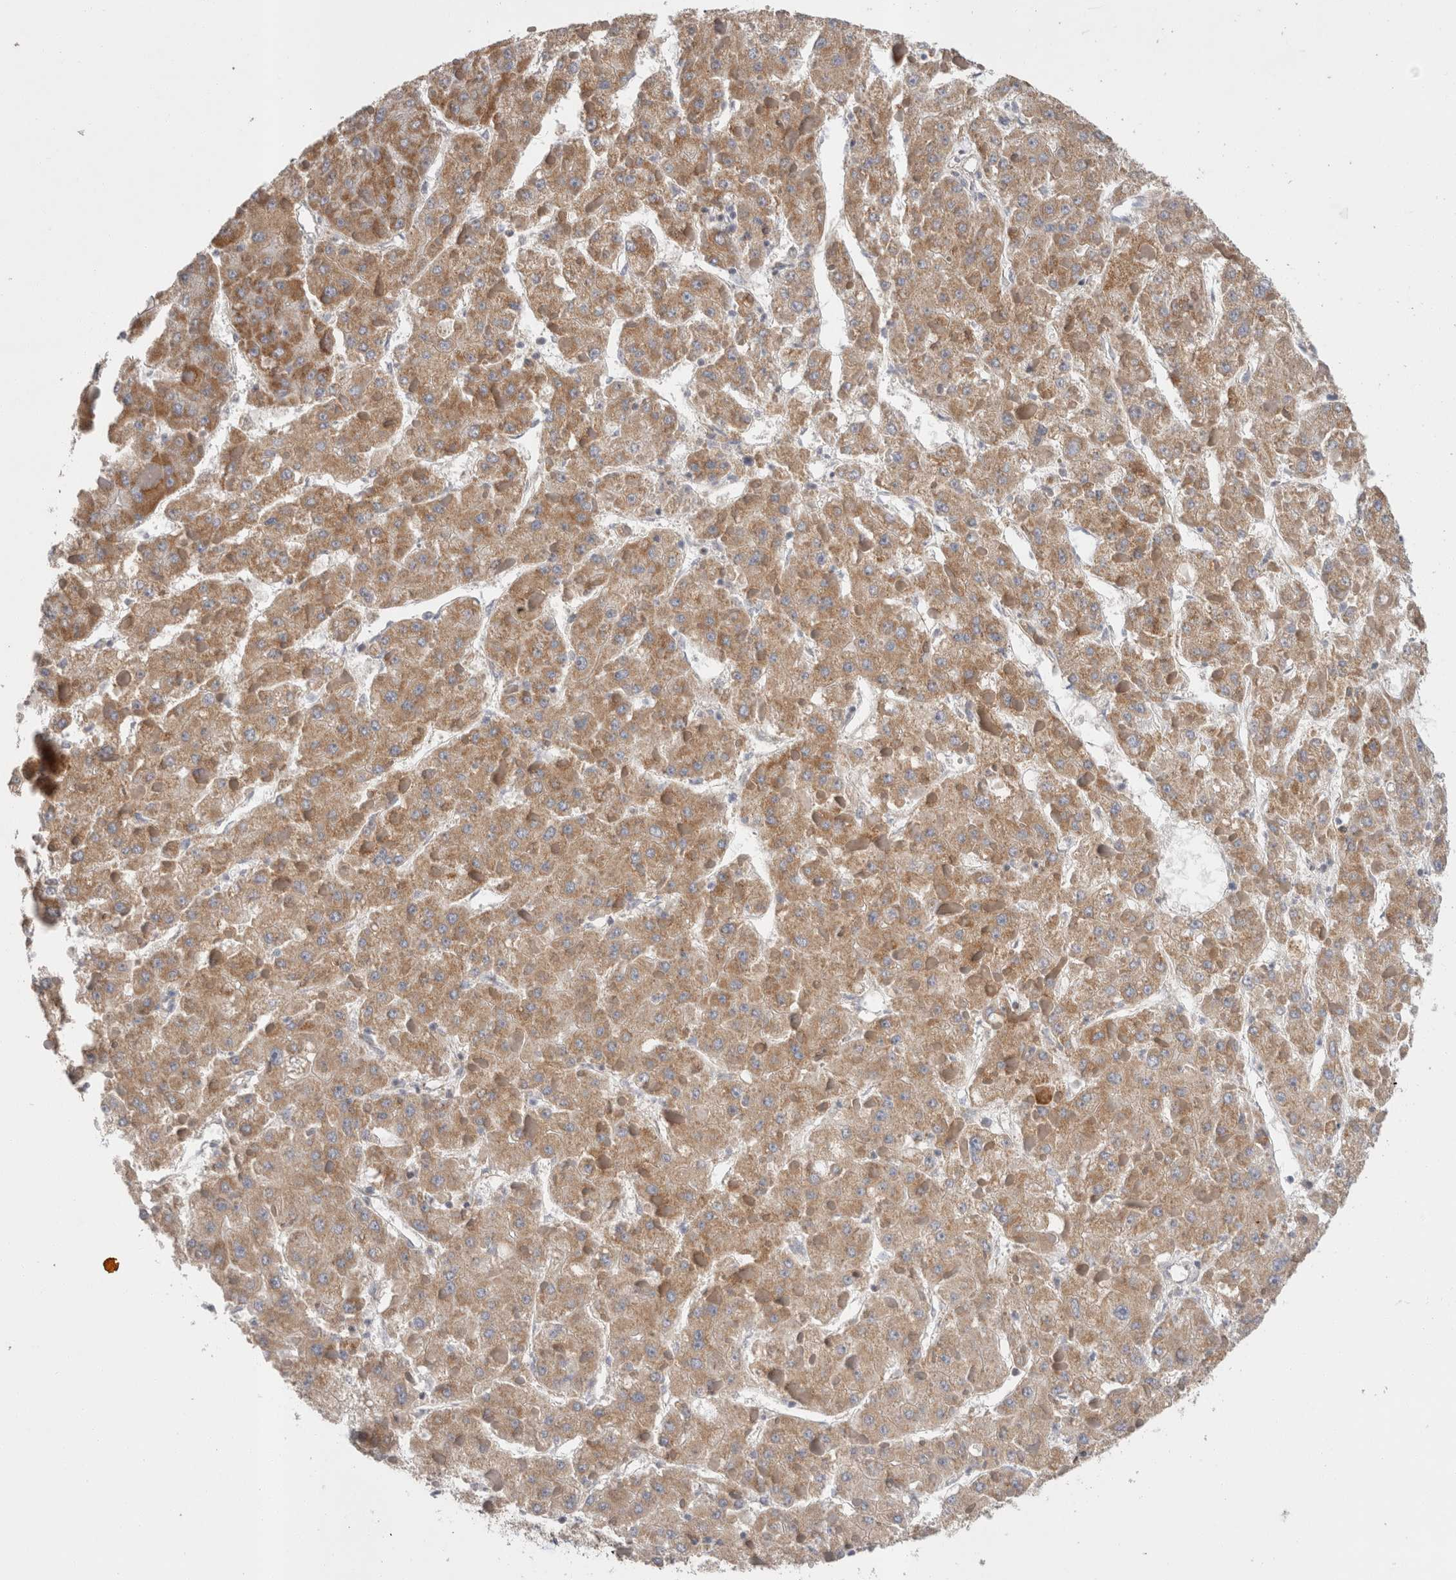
{"staining": {"intensity": "moderate", "quantity": ">75%", "location": "cytoplasmic/membranous"}, "tissue": "liver cancer", "cell_type": "Tumor cells", "image_type": "cancer", "snomed": [{"axis": "morphology", "description": "Carcinoma, Hepatocellular, NOS"}, {"axis": "topography", "description": "Liver"}], "caption": "Human liver cancer (hepatocellular carcinoma) stained with a protein marker displays moderate staining in tumor cells.", "gene": "IARS2", "patient": {"sex": "female", "age": 73}}